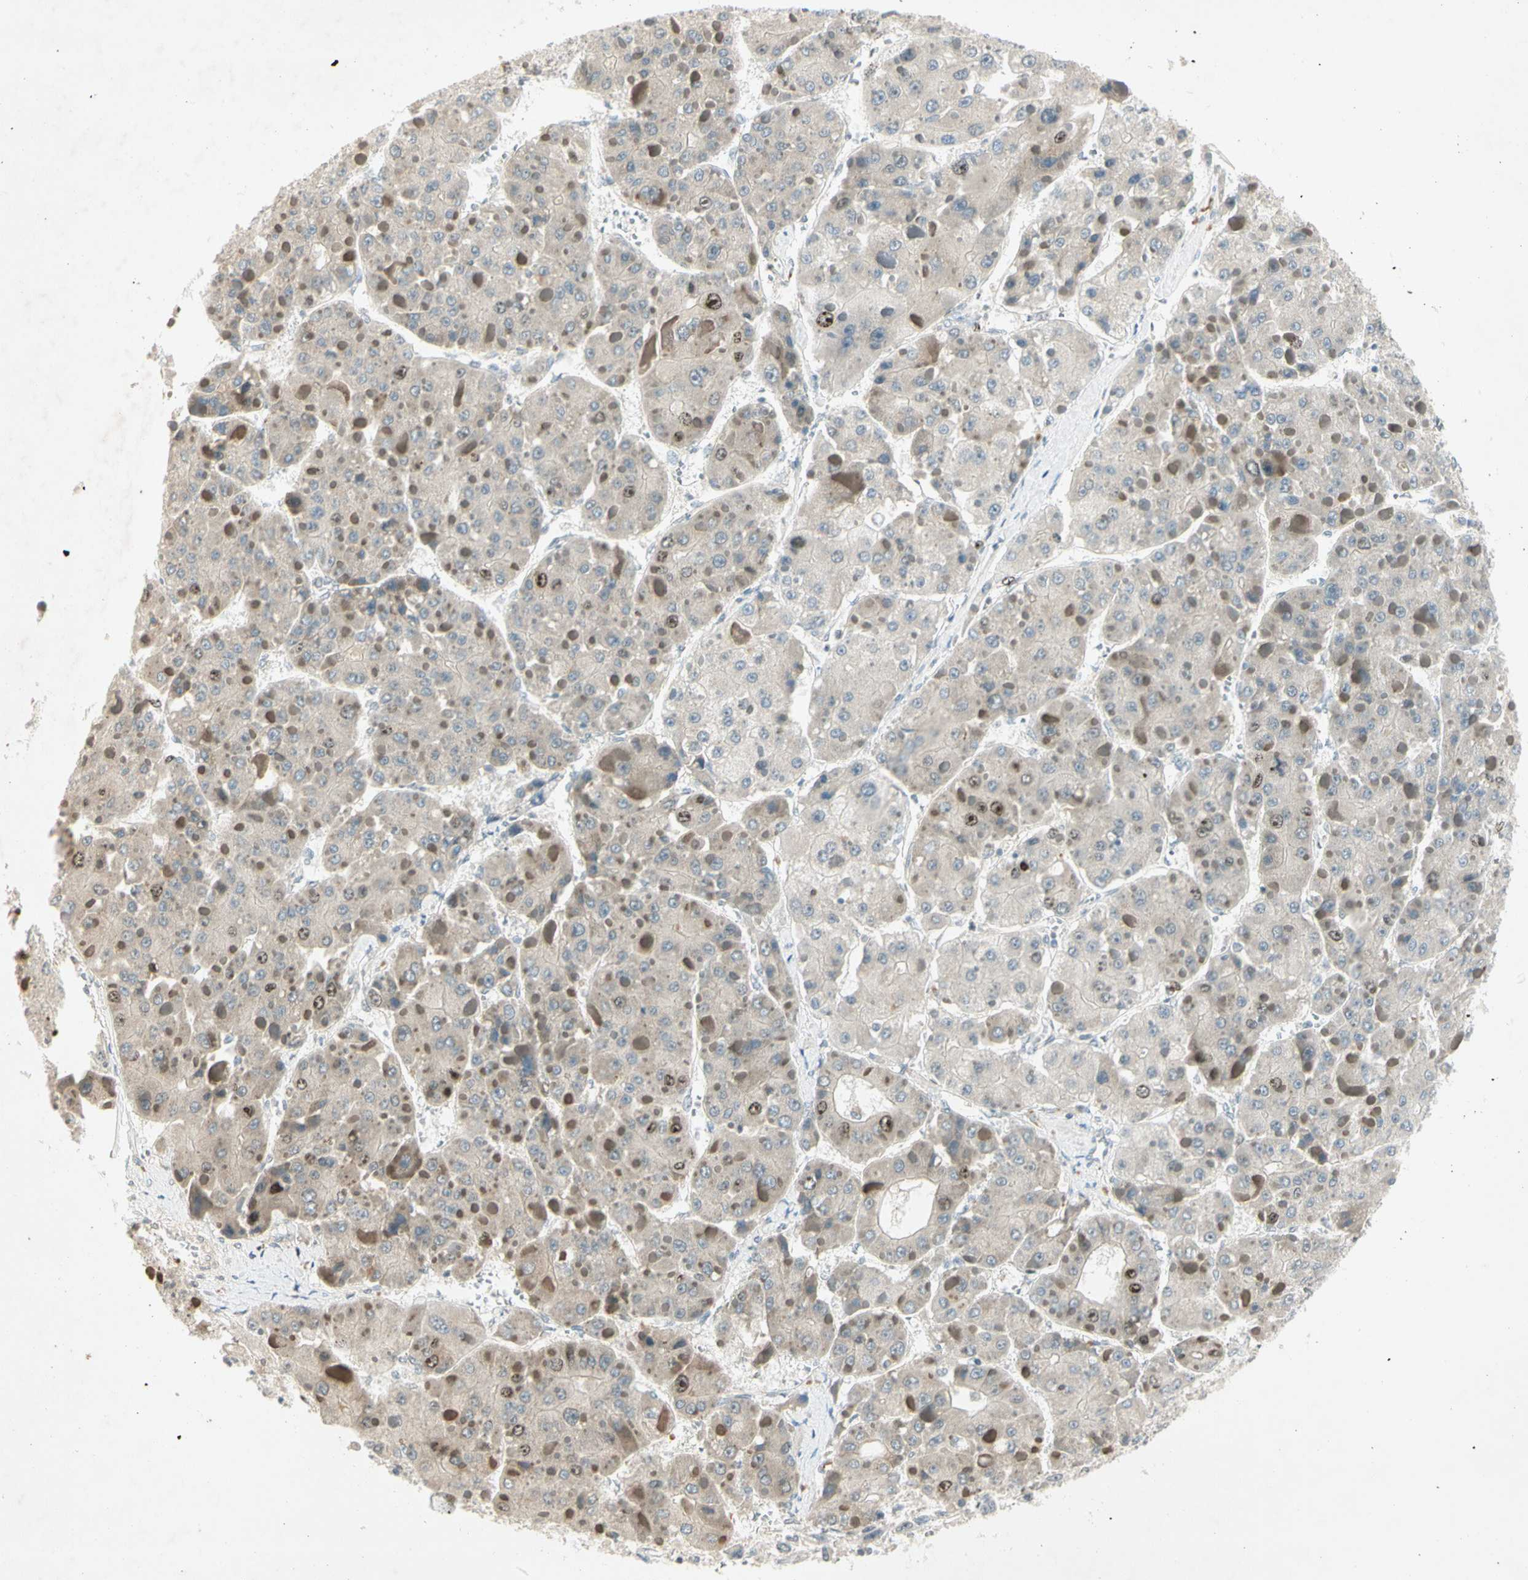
{"staining": {"intensity": "negative", "quantity": "none", "location": "none"}, "tissue": "liver cancer", "cell_type": "Tumor cells", "image_type": "cancer", "snomed": [{"axis": "morphology", "description": "Carcinoma, Hepatocellular, NOS"}, {"axis": "topography", "description": "Liver"}], "caption": "Hepatocellular carcinoma (liver) stained for a protein using immunohistochemistry (IHC) displays no staining tumor cells.", "gene": "PITX1", "patient": {"sex": "female", "age": 73}}